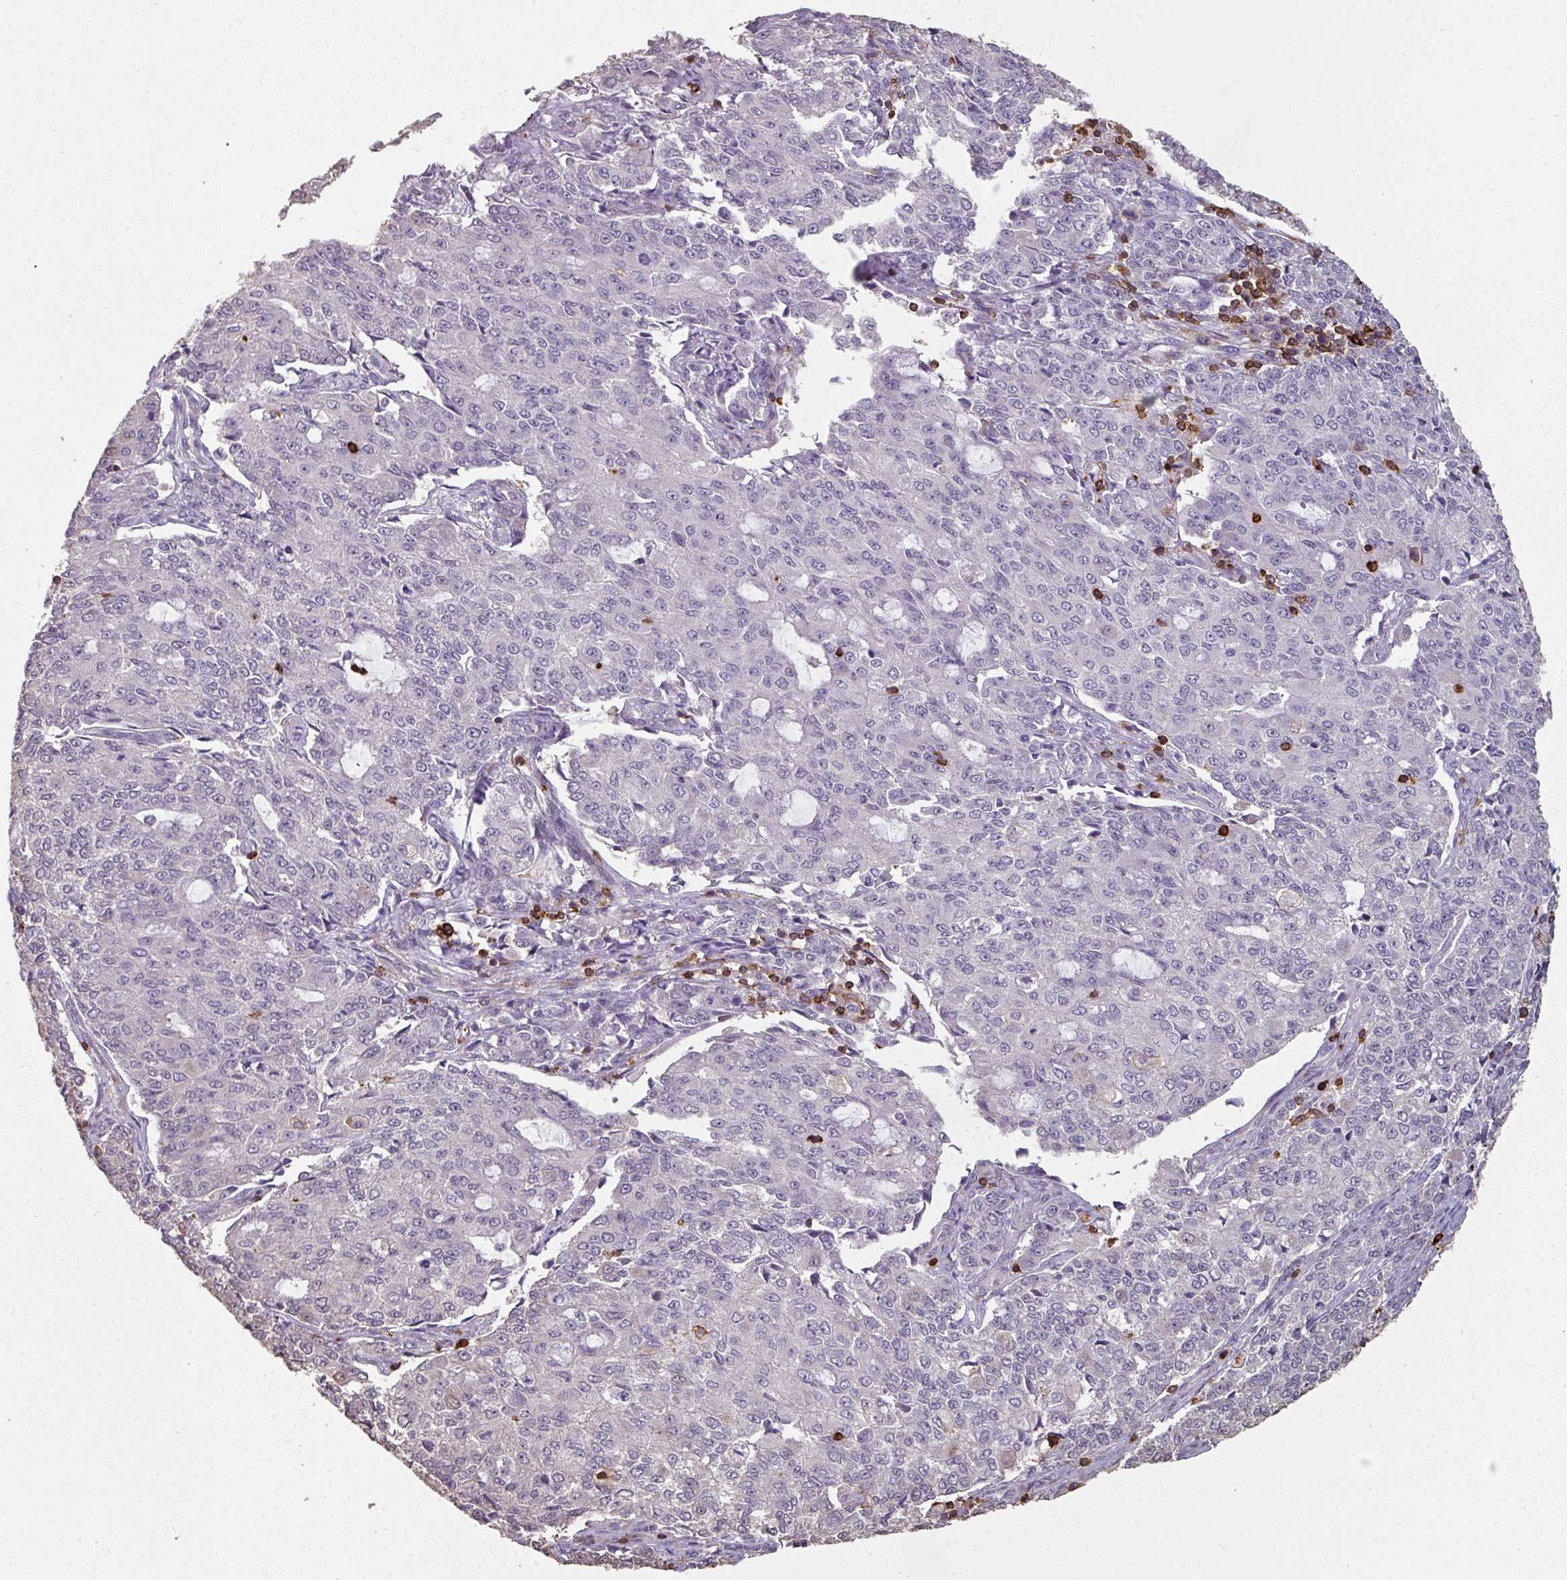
{"staining": {"intensity": "negative", "quantity": "none", "location": "none"}, "tissue": "endometrial cancer", "cell_type": "Tumor cells", "image_type": "cancer", "snomed": [{"axis": "morphology", "description": "Adenocarcinoma, NOS"}, {"axis": "topography", "description": "Endometrium"}], "caption": "This is a photomicrograph of immunohistochemistry staining of endometrial adenocarcinoma, which shows no expression in tumor cells.", "gene": "OLFML2B", "patient": {"sex": "female", "age": 50}}